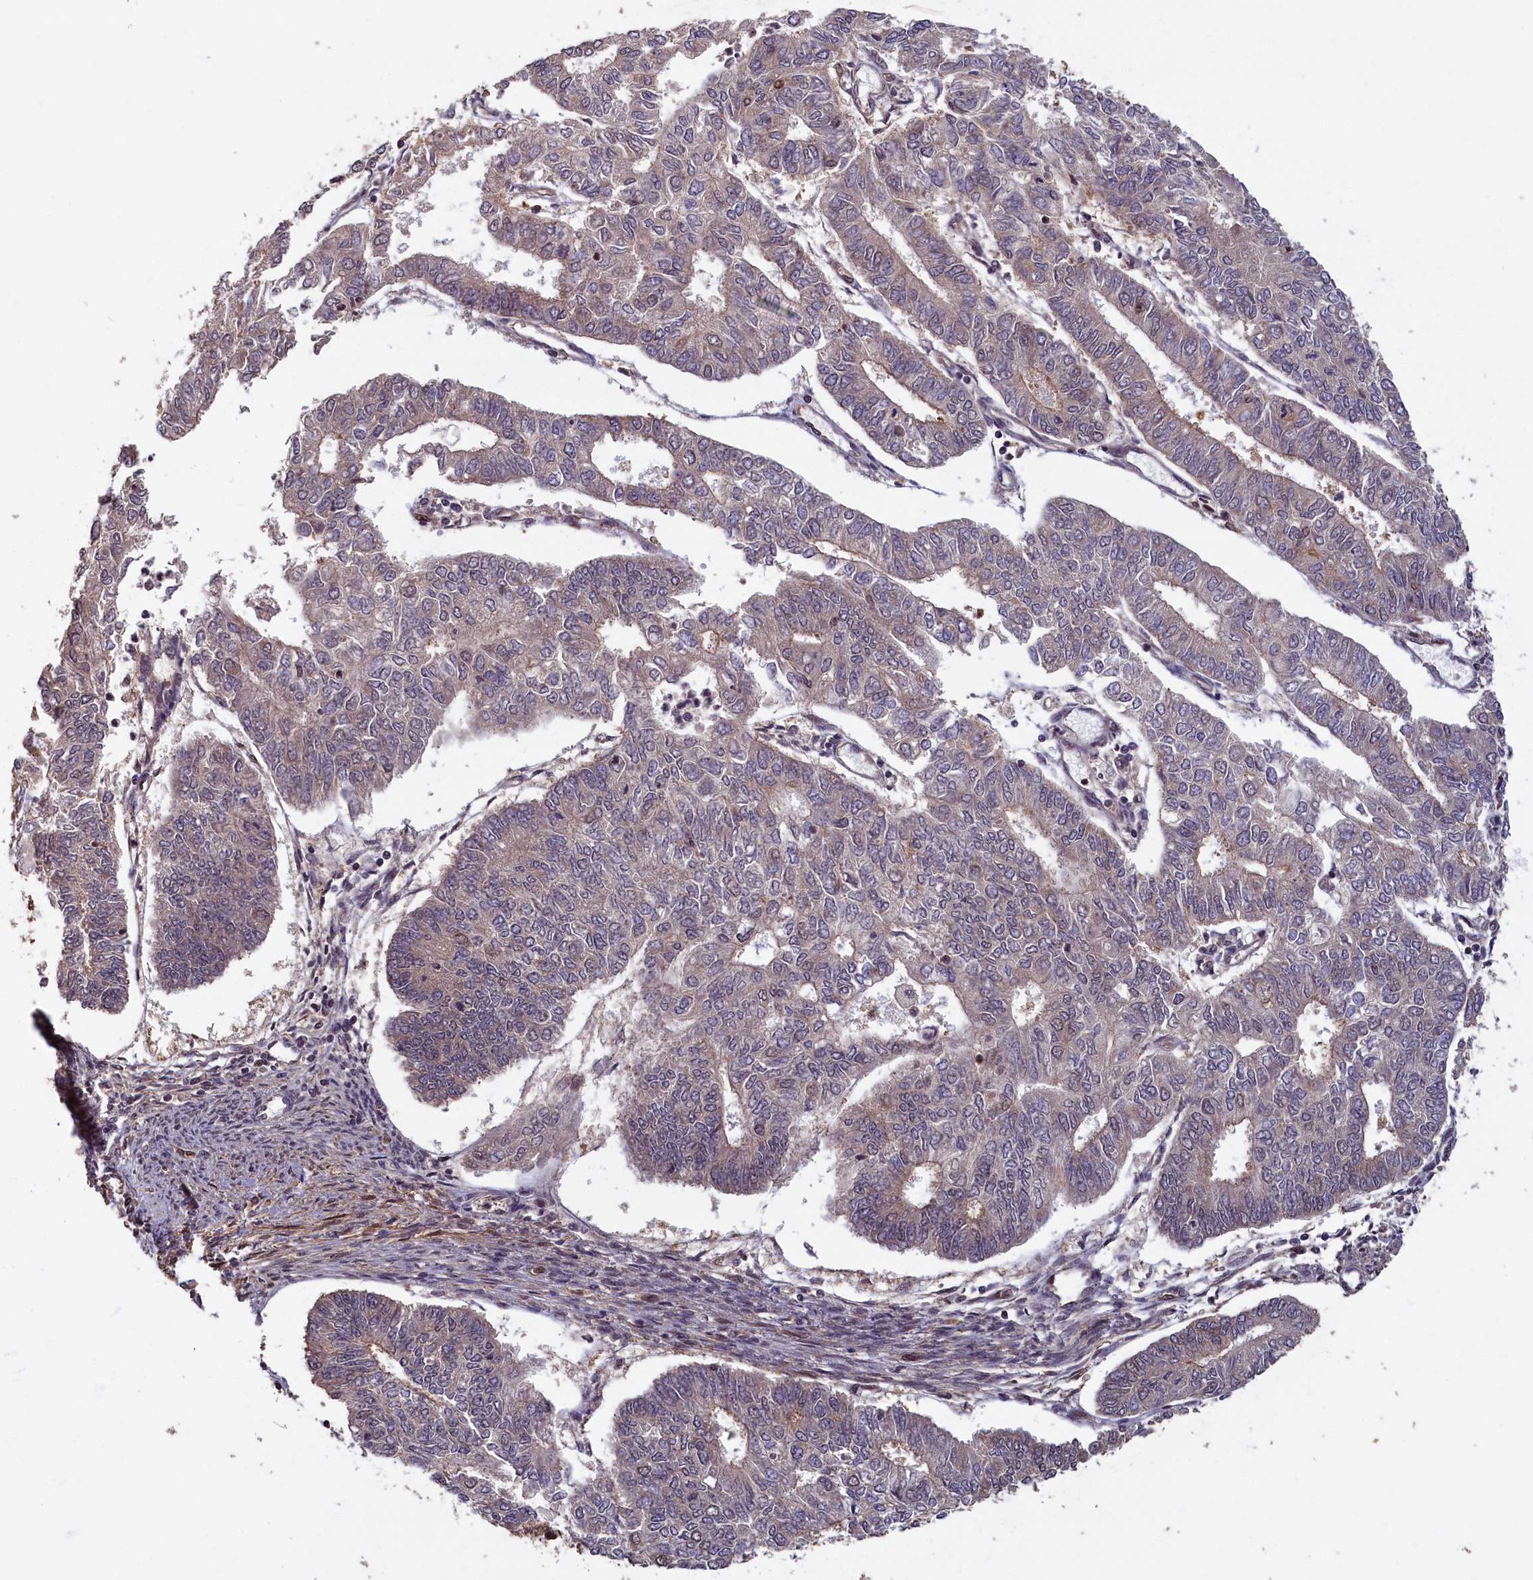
{"staining": {"intensity": "weak", "quantity": "<25%", "location": "nuclear"}, "tissue": "endometrial cancer", "cell_type": "Tumor cells", "image_type": "cancer", "snomed": [{"axis": "morphology", "description": "Adenocarcinoma, NOS"}, {"axis": "topography", "description": "Endometrium"}], "caption": "Immunohistochemistry (IHC) of human endometrial cancer (adenocarcinoma) reveals no expression in tumor cells.", "gene": "HIF3A", "patient": {"sex": "female", "age": 68}}